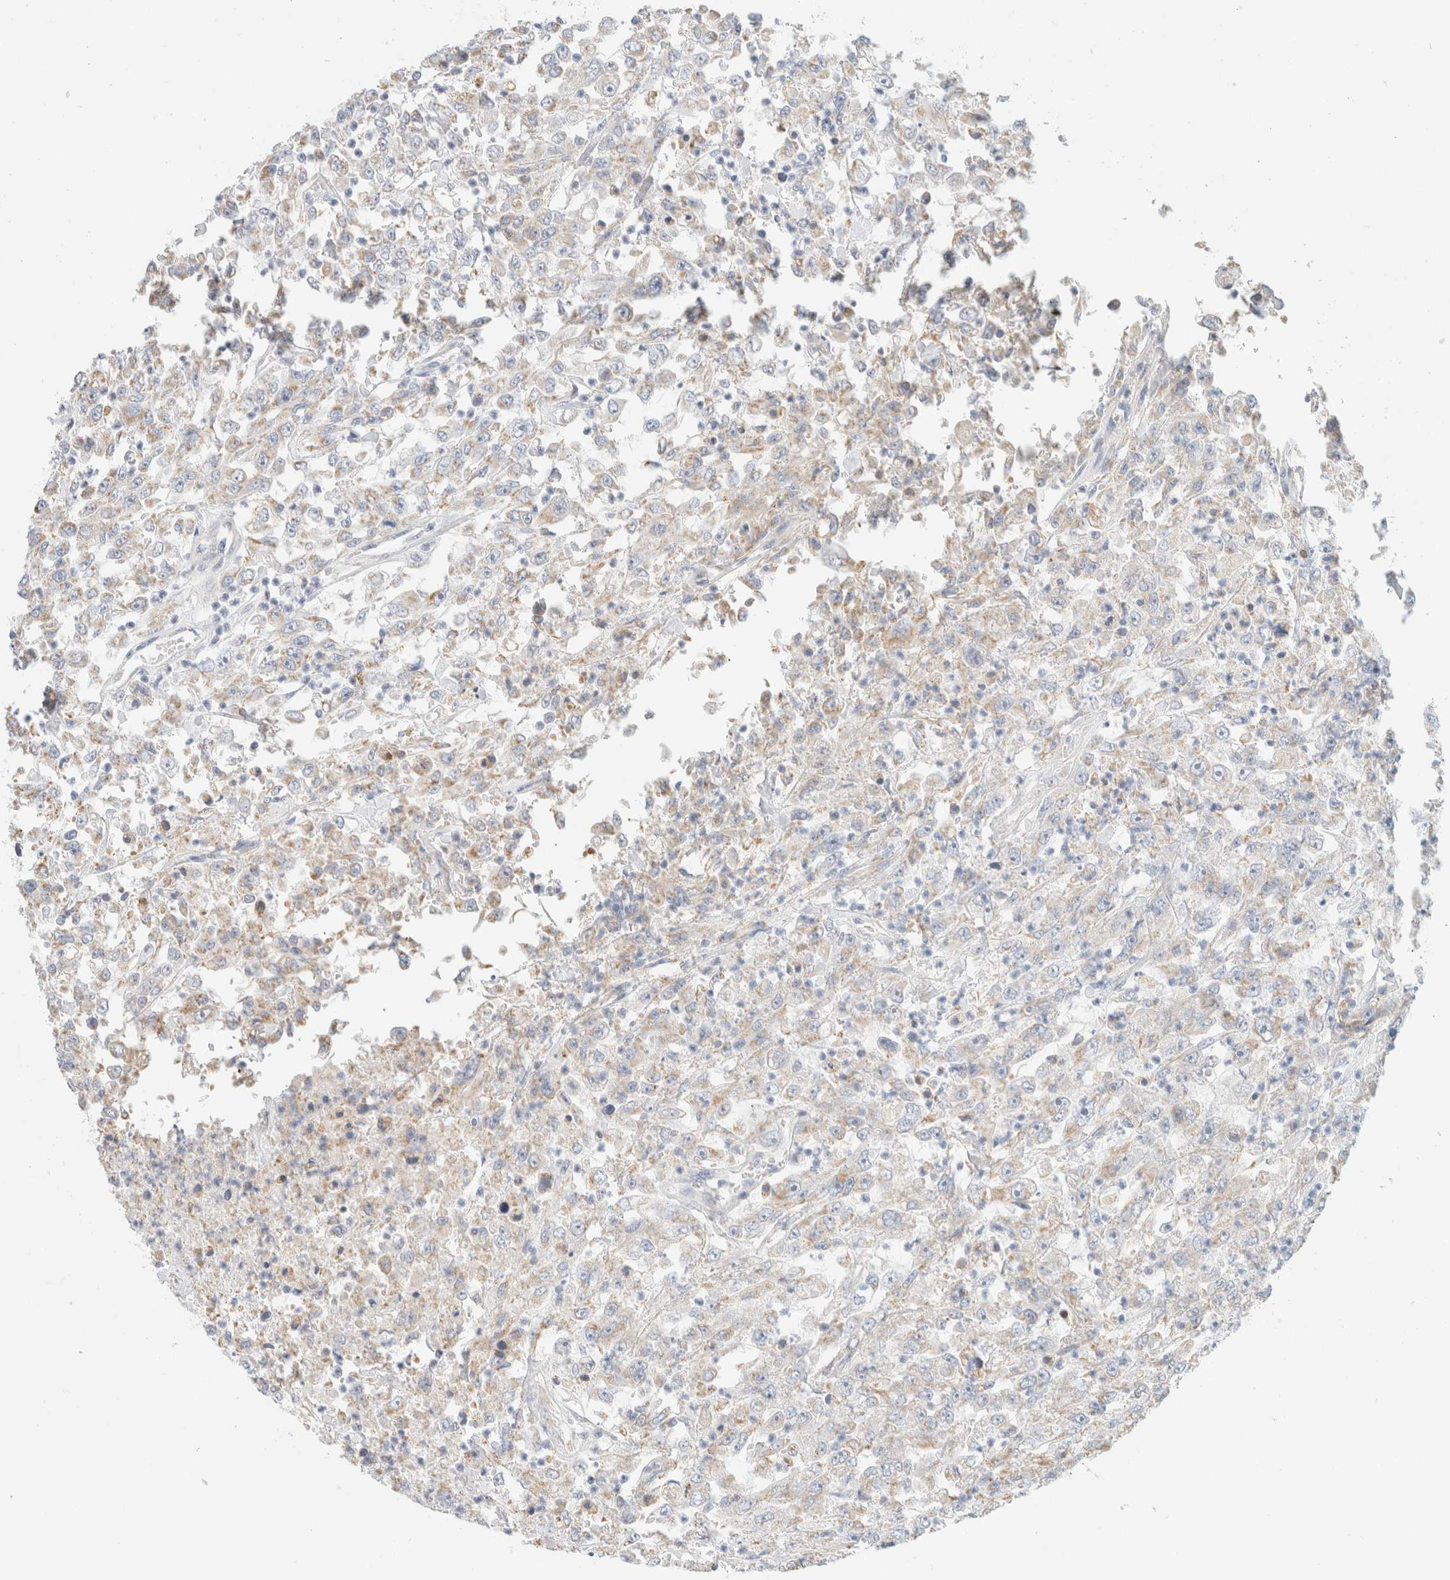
{"staining": {"intensity": "weak", "quantity": "25%-75%", "location": "cytoplasmic/membranous"}, "tissue": "urothelial cancer", "cell_type": "Tumor cells", "image_type": "cancer", "snomed": [{"axis": "morphology", "description": "Urothelial carcinoma, High grade"}, {"axis": "topography", "description": "Urinary bladder"}], "caption": "A high-resolution photomicrograph shows immunohistochemistry (IHC) staining of urothelial cancer, which shows weak cytoplasmic/membranous positivity in approximately 25%-75% of tumor cells. Ihc stains the protein in brown and the nuclei are stained blue.", "gene": "HDHD3", "patient": {"sex": "male", "age": 46}}